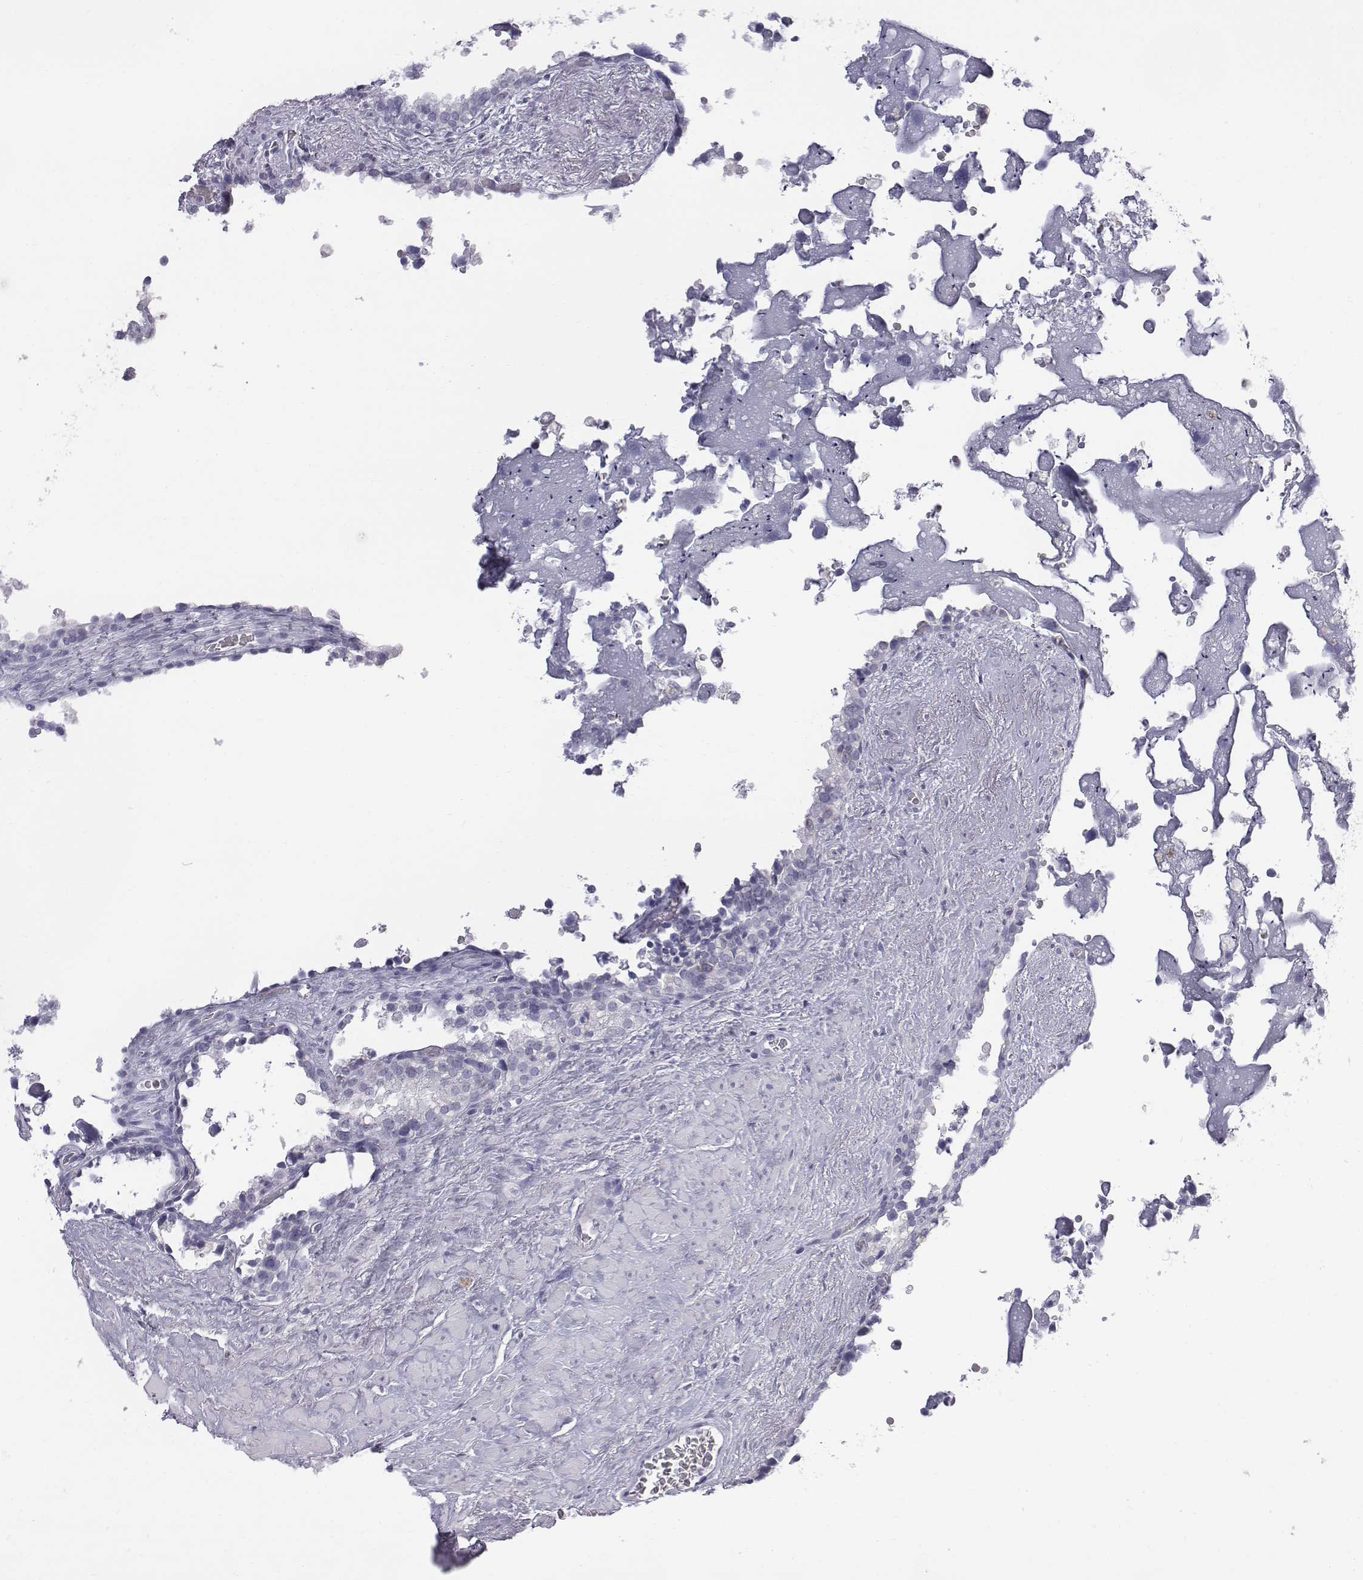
{"staining": {"intensity": "negative", "quantity": "none", "location": "none"}, "tissue": "seminal vesicle", "cell_type": "Glandular cells", "image_type": "normal", "snomed": [{"axis": "morphology", "description": "Normal tissue, NOS"}, {"axis": "topography", "description": "Seminal veicle"}], "caption": "The histopathology image demonstrates no staining of glandular cells in unremarkable seminal vesicle. (DAB (3,3'-diaminobenzidine) IHC visualized using brightfield microscopy, high magnification).", "gene": "C6orf58", "patient": {"sex": "male", "age": 71}}